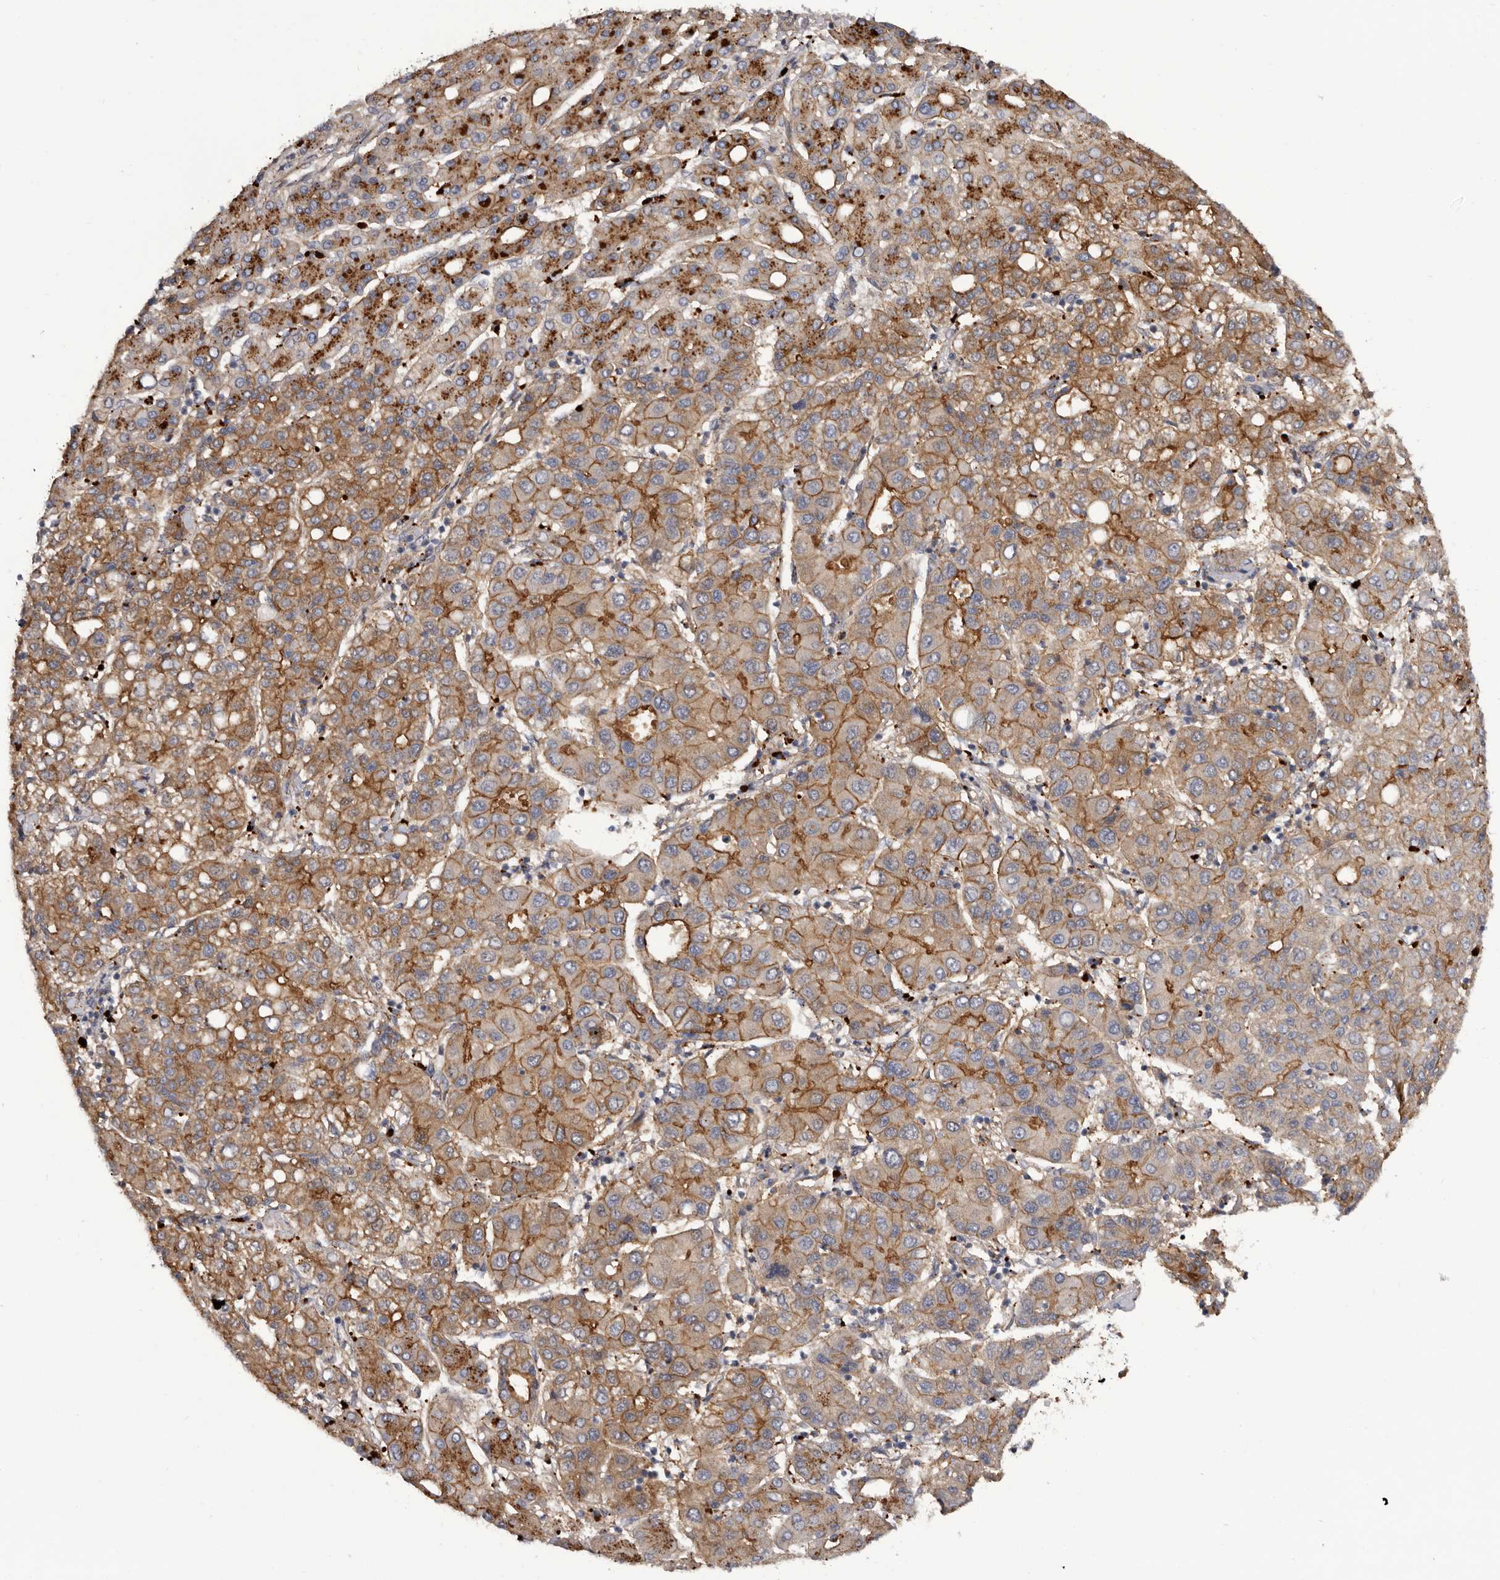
{"staining": {"intensity": "moderate", "quantity": ">75%", "location": "cytoplasmic/membranous"}, "tissue": "liver cancer", "cell_type": "Tumor cells", "image_type": "cancer", "snomed": [{"axis": "morphology", "description": "Carcinoma, Hepatocellular, NOS"}, {"axis": "topography", "description": "Liver"}], "caption": "Moderate cytoplasmic/membranous positivity for a protein is seen in about >75% of tumor cells of hepatocellular carcinoma (liver) using immunohistochemistry.", "gene": "INKA2", "patient": {"sex": "male", "age": 65}}